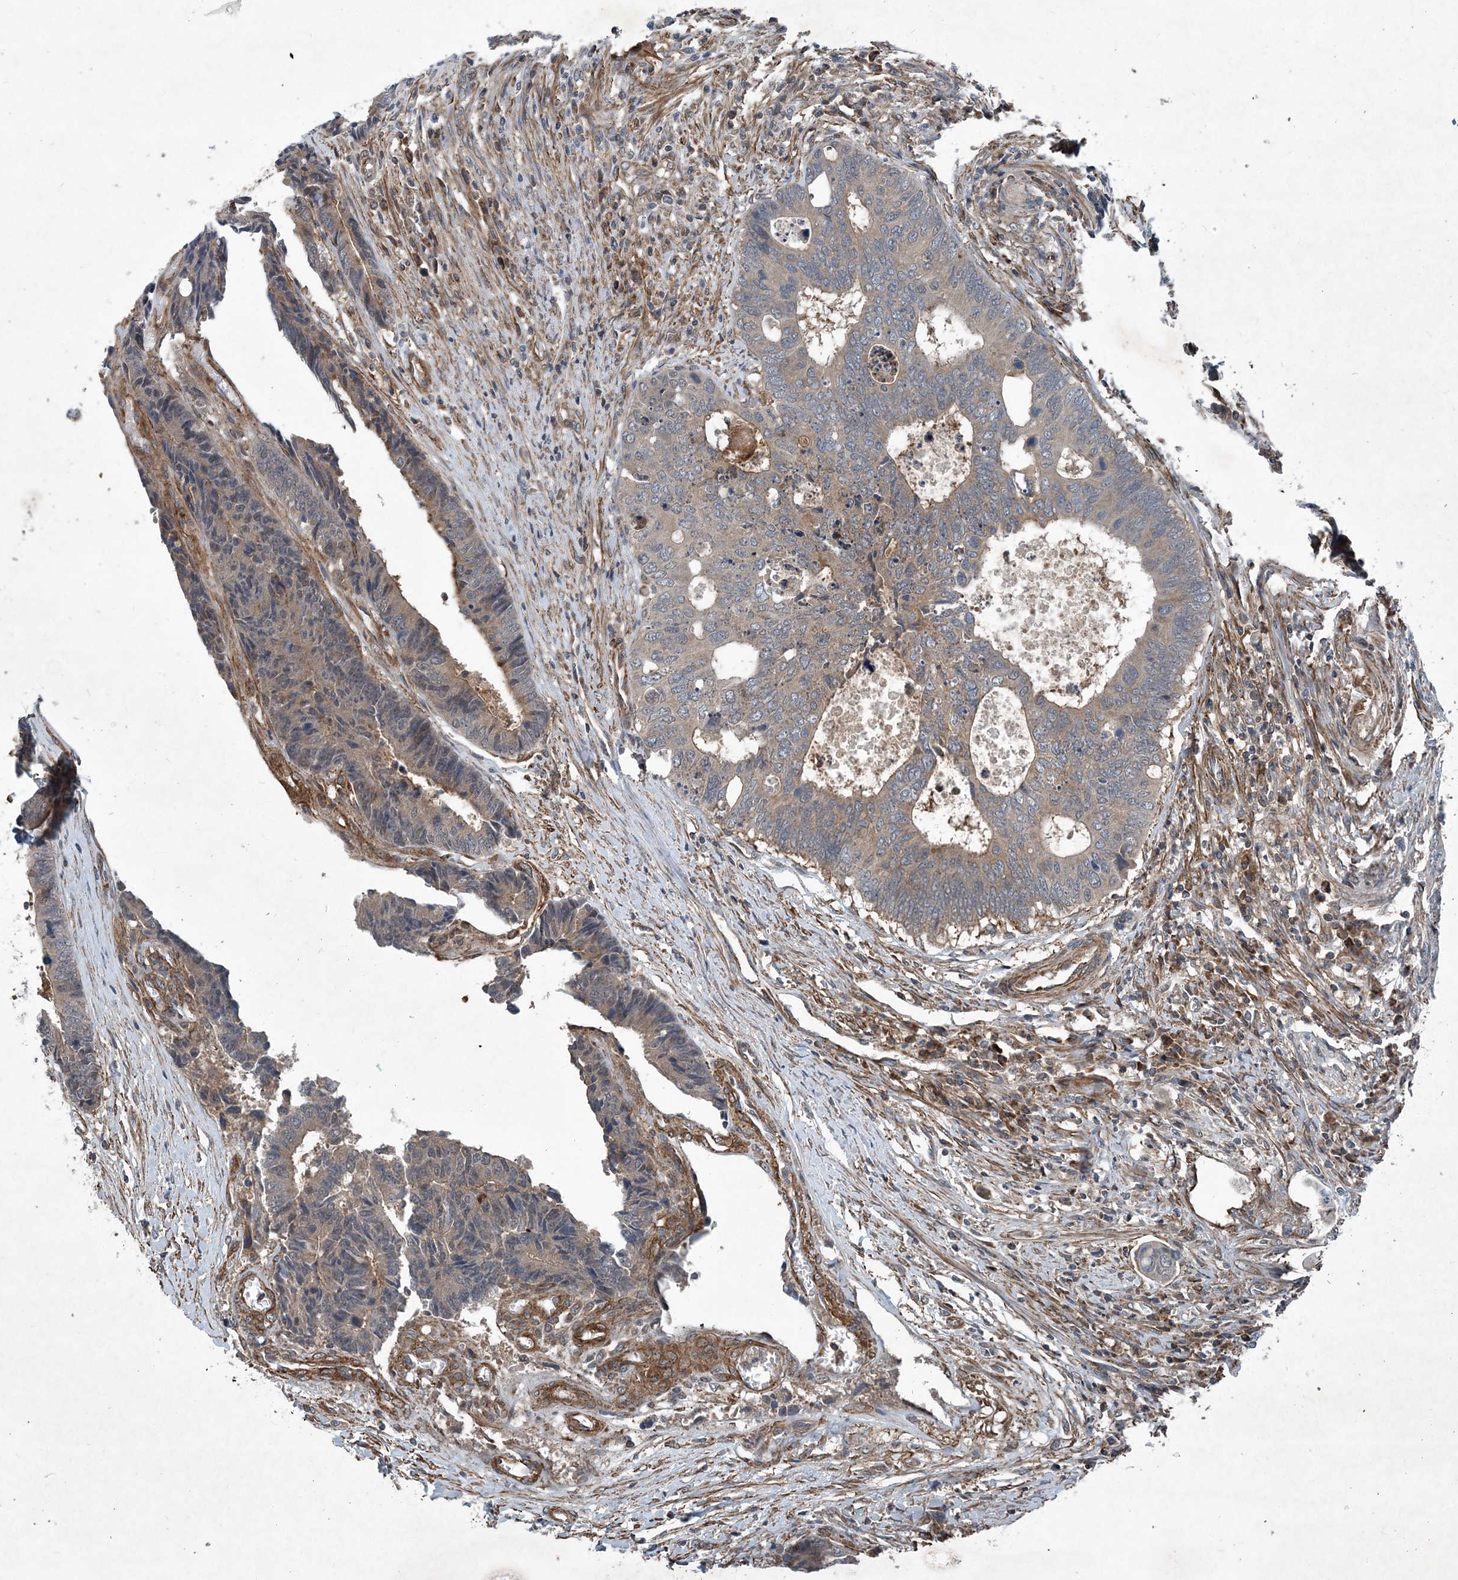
{"staining": {"intensity": "weak", "quantity": "25%-75%", "location": "cytoplasmic/membranous"}, "tissue": "colorectal cancer", "cell_type": "Tumor cells", "image_type": "cancer", "snomed": [{"axis": "morphology", "description": "Adenocarcinoma, NOS"}, {"axis": "topography", "description": "Rectum"}], "caption": "A histopathology image showing weak cytoplasmic/membranous staining in approximately 25%-75% of tumor cells in colorectal cancer (adenocarcinoma), as visualized by brown immunohistochemical staining.", "gene": "NDUFA2", "patient": {"sex": "male", "age": 84}}